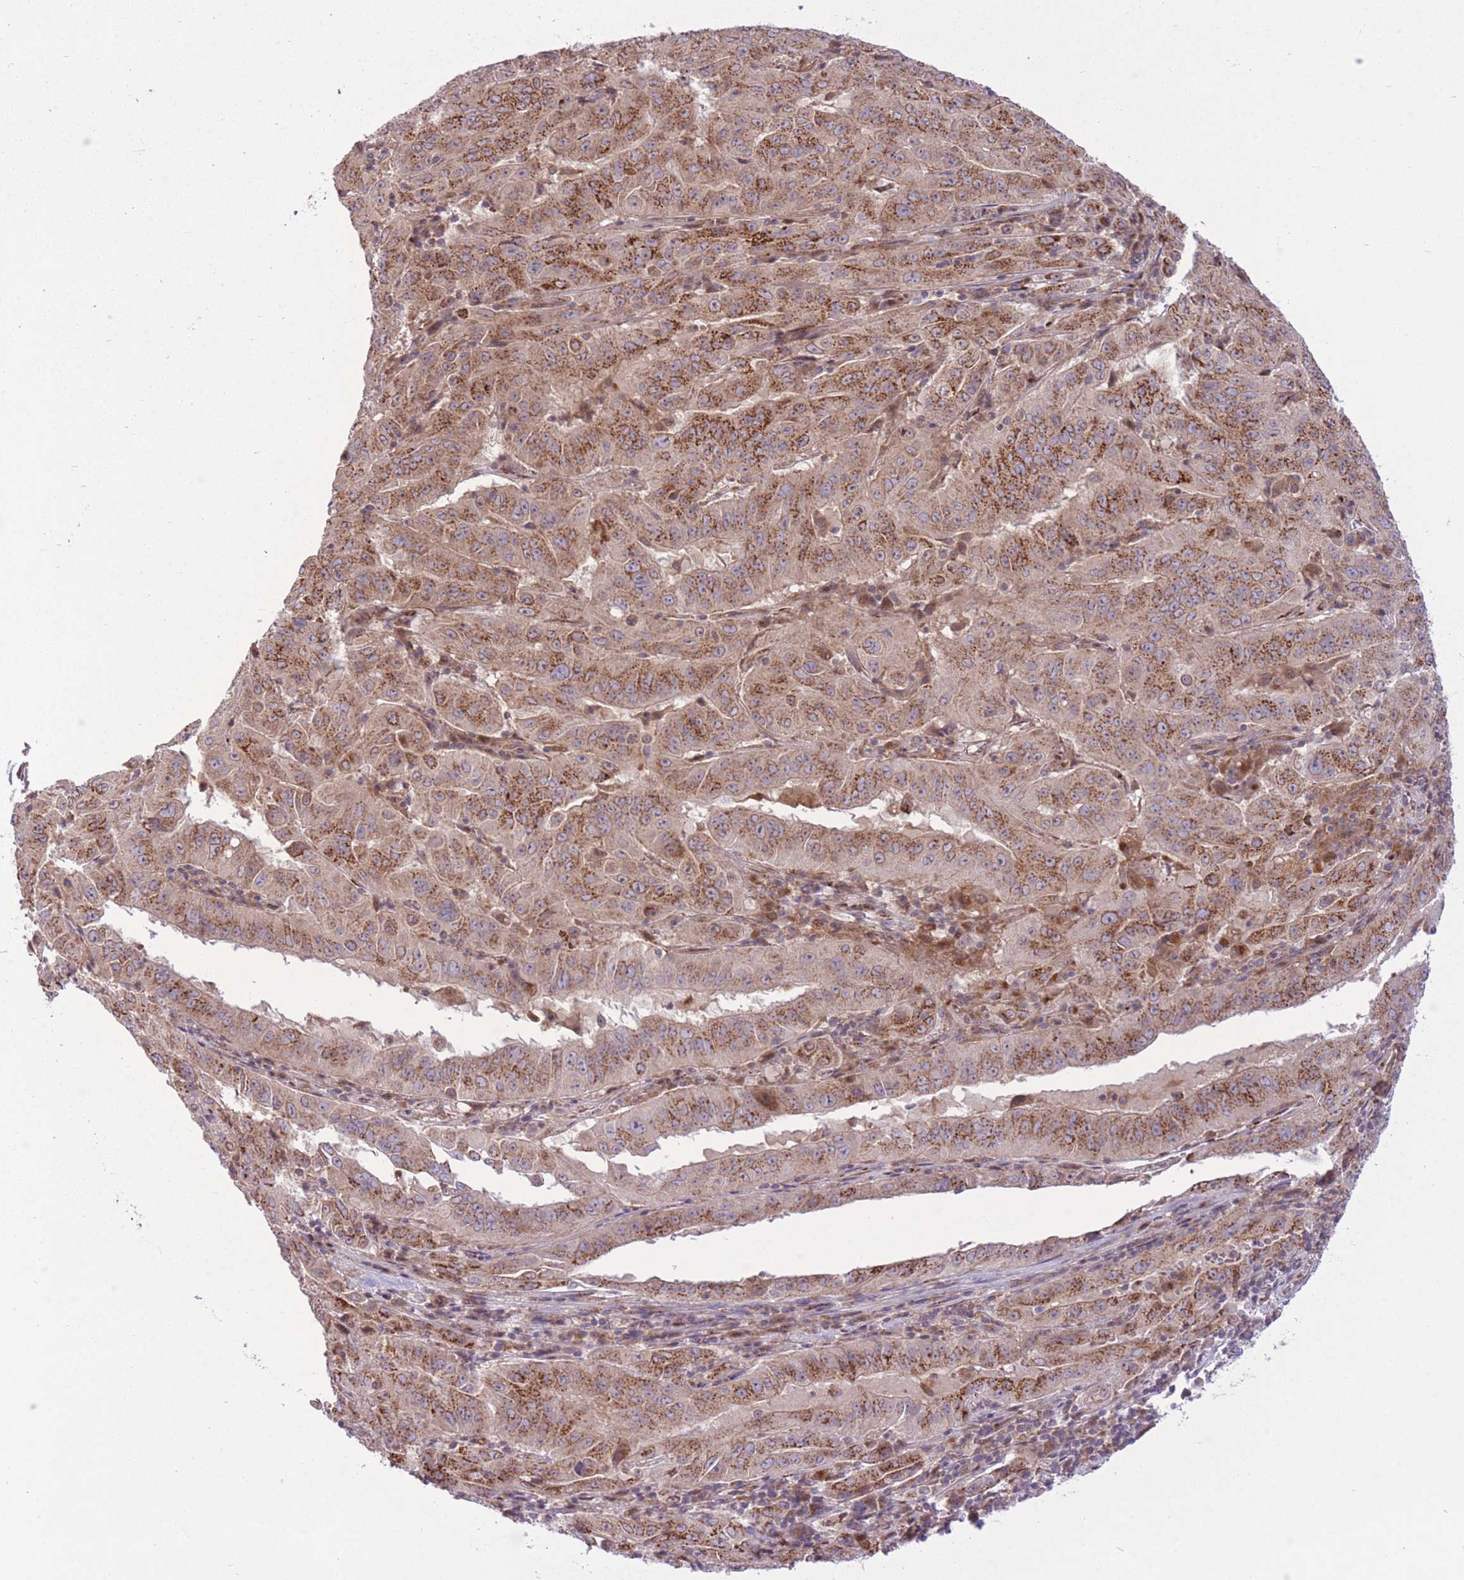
{"staining": {"intensity": "strong", "quantity": ">75%", "location": "cytoplasmic/membranous"}, "tissue": "pancreatic cancer", "cell_type": "Tumor cells", "image_type": "cancer", "snomed": [{"axis": "morphology", "description": "Adenocarcinoma, NOS"}, {"axis": "topography", "description": "Pancreas"}], "caption": "Adenocarcinoma (pancreatic) stained for a protein (brown) exhibits strong cytoplasmic/membranous positive expression in approximately >75% of tumor cells.", "gene": "ZBED5", "patient": {"sex": "male", "age": 63}}